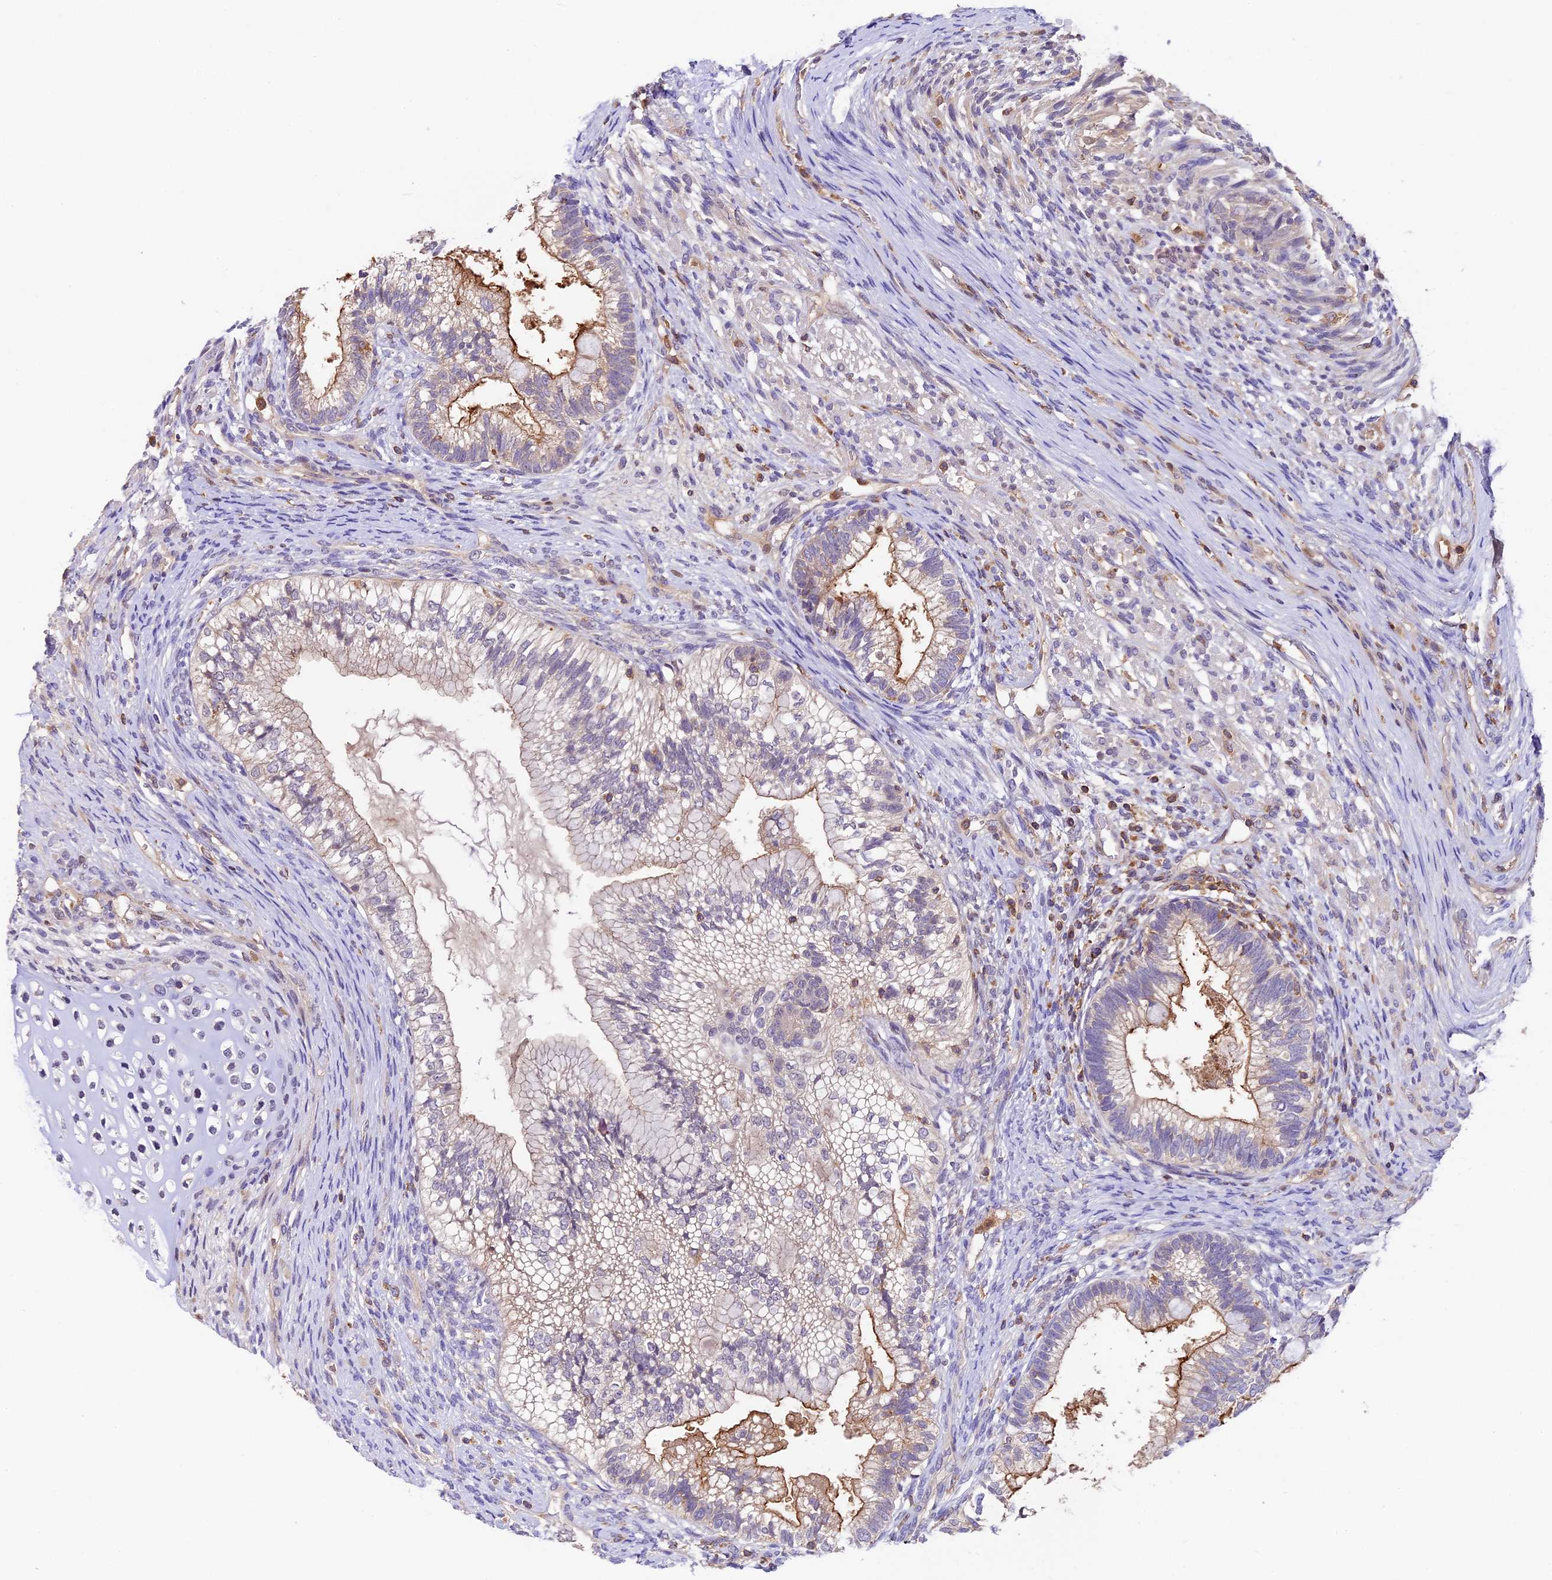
{"staining": {"intensity": "moderate", "quantity": "<25%", "location": "cytoplasmic/membranous"}, "tissue": "testis cancer", "cell_type": "Tumor cells", "image_type": "cancer", "snomed": [{"axis": "morphology", "description": "Seminoma, NOS"}, {"axis": "morphology", "description": "Carcinoma, Embryonal, NOS"}, {"axis": "topography", "description": "Testis"}], "caption": "A high-resolution micrograph shows IHC staining of testis cancer, which reveals moderate cytoplasmic/membranous expression in approximately <25% of tumor cells.", "gene": "TBC1D1", "patient": {"sex": "male", "age": 28}}